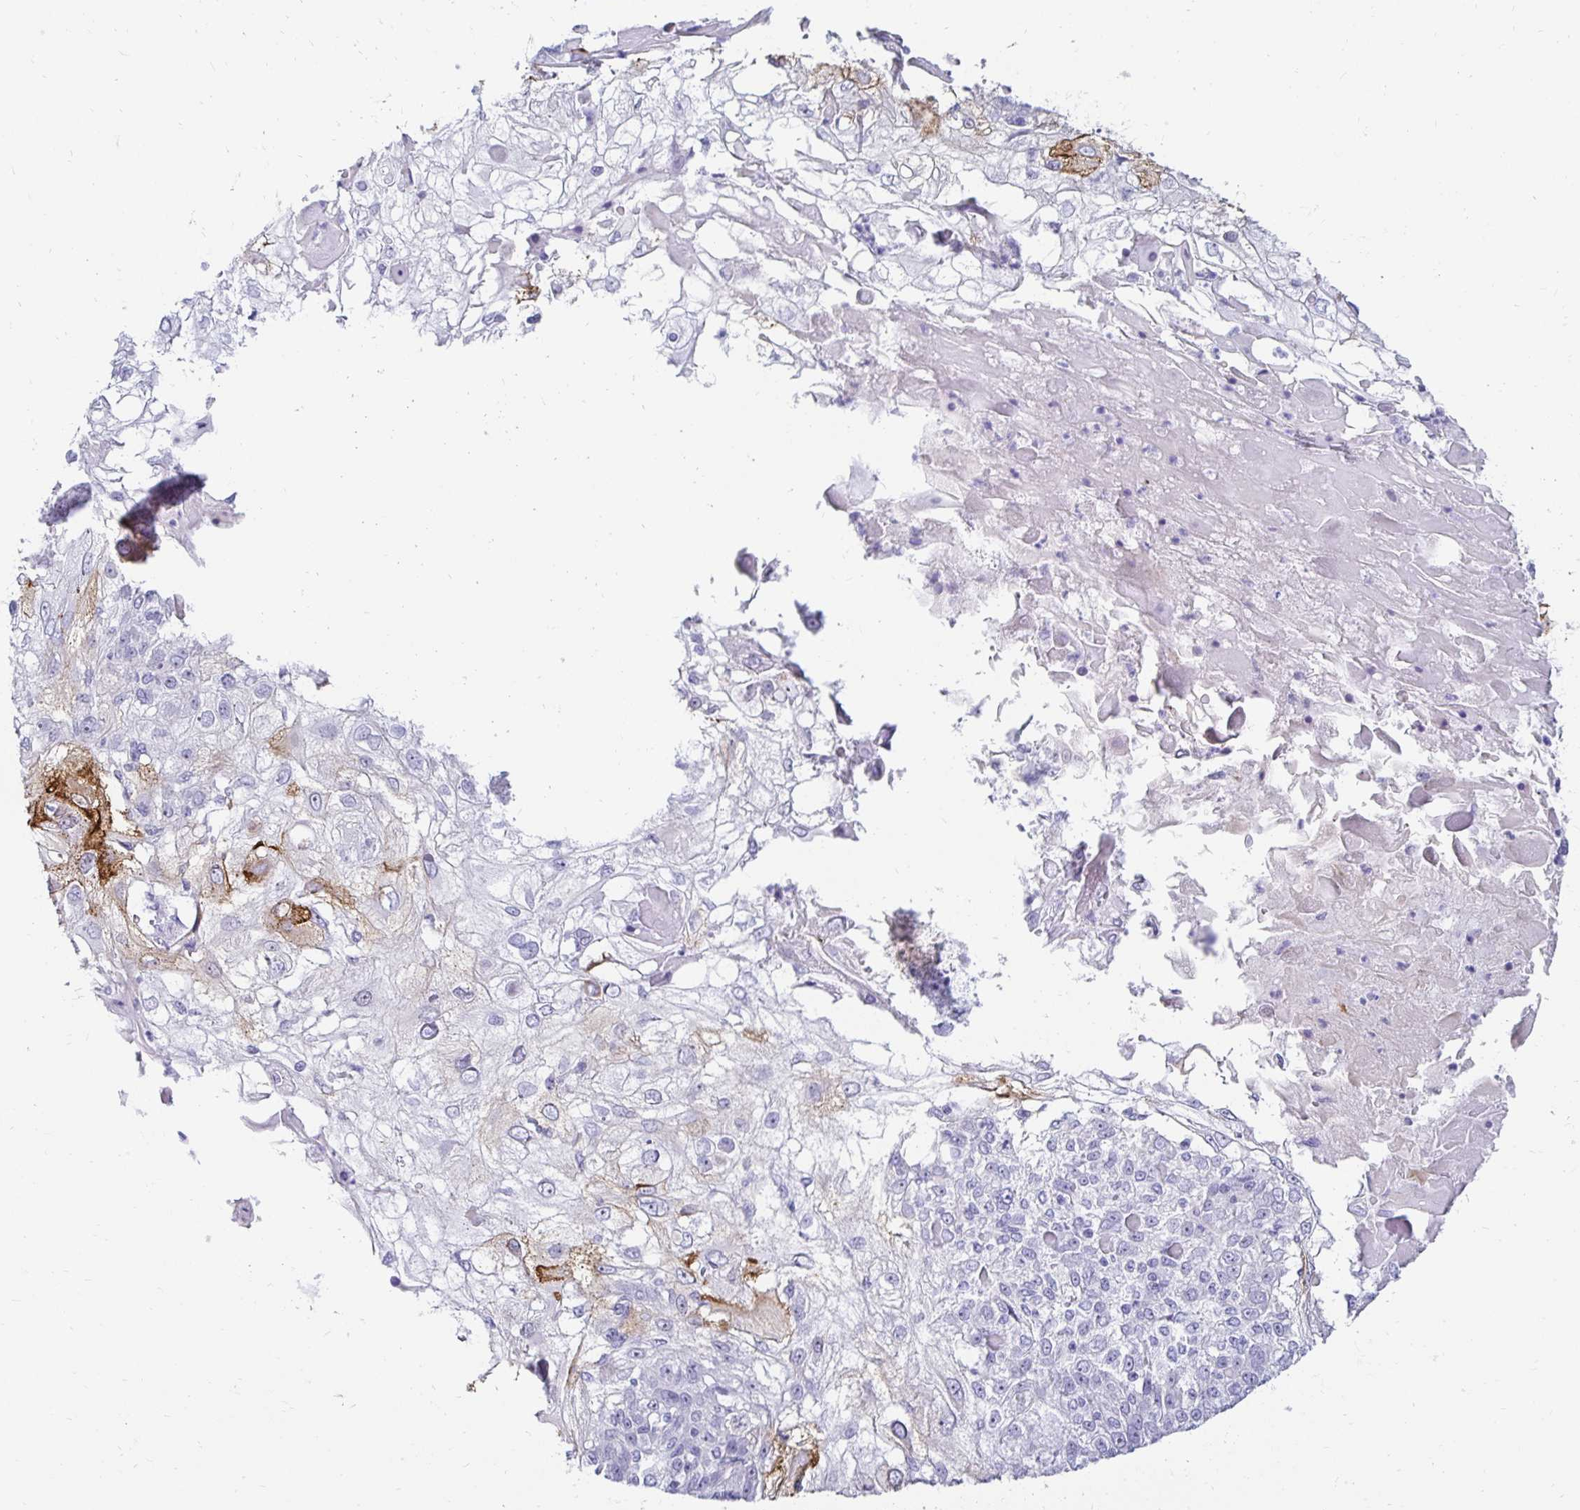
{"staining": {"intensity": "weak", "quantity": "25%-75%", "location": "nuclear"}, "tissue": "skin cancer", "cell_type": "Tumor cells", "image_type": "cancer", "snomed": [{"axis": "morphology", "description": "Normal tissue, NOS"}, {"axis": "morphology", "description": "Squamous cell carcinoma, NOS"}, {"axis": "topography", "description": "Skin"}], "caption": "Skin cancer (squamous cell carcinoma) stained with a brown dye shows weak nuclear positive expression in approximately 25%-75% of tumor cells.", "gene": "CST6", "patient": {"sex": "female", "age": 83}}